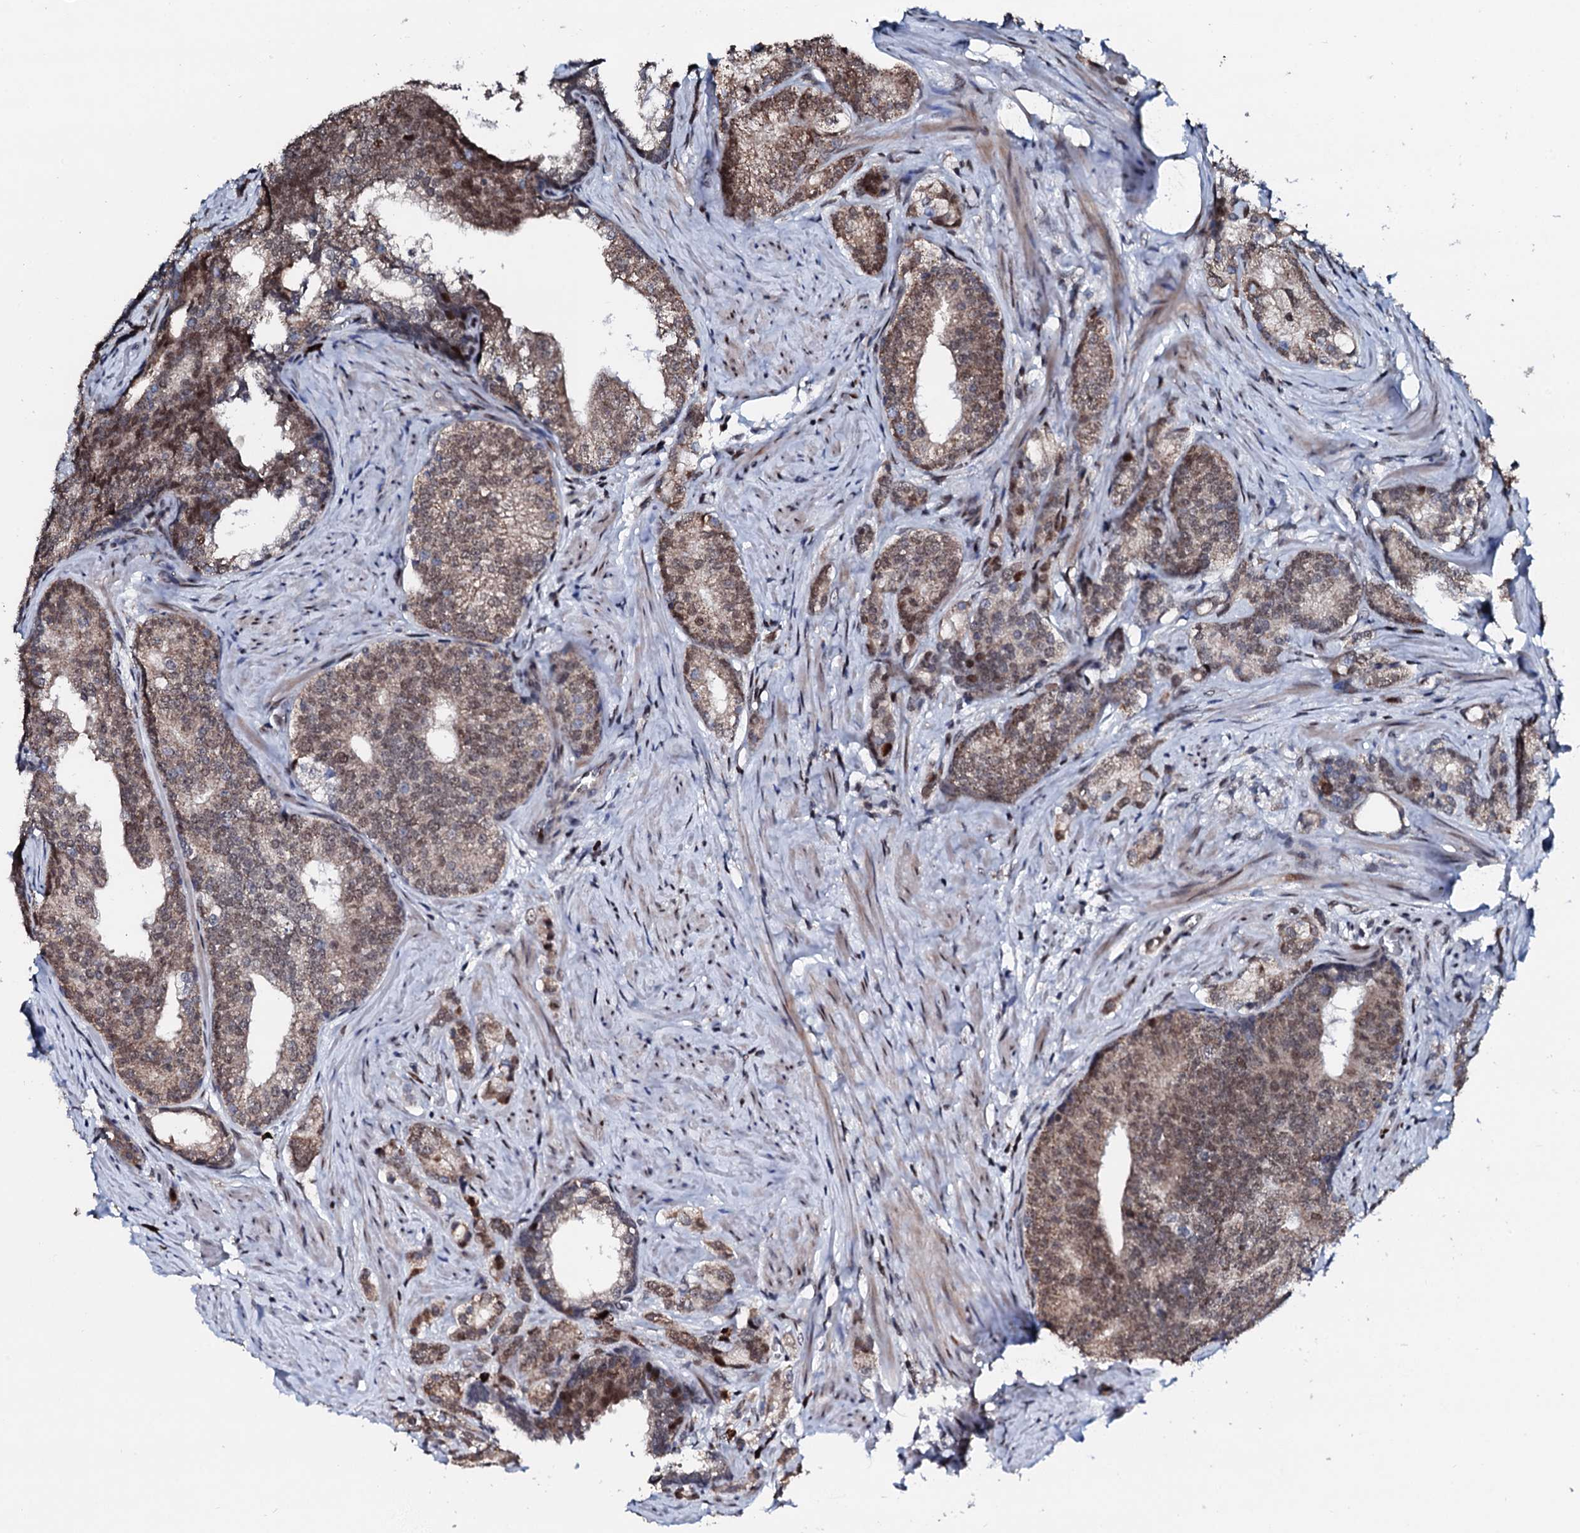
{"staining": {"intensity": "moderate", "quantity": ">75%", "location": "cytoplasmic/membranous,nuclear"}, "tissue": "prostate cancer", "cell_type": "Tumor cells", "image_type": "cancer", "snomed": [{"axis": "morphology", "description": "Adenocarcinoma, Low grade"}, {"axis": "topography", "description": "Prostate"}], "caption": "DAB (3,3'-diaminobenzidine) immunohistochemical staining of human prostate low-grade adenocarcinoma displays moderate cytoplasmic/membranous and nuclear protein expression in approximately >75% of tumor cells. (IHC, brightfield microscopy, high magnification).", "gene": "KIF18A", "patient": {"sex": "male", "age": 71}}